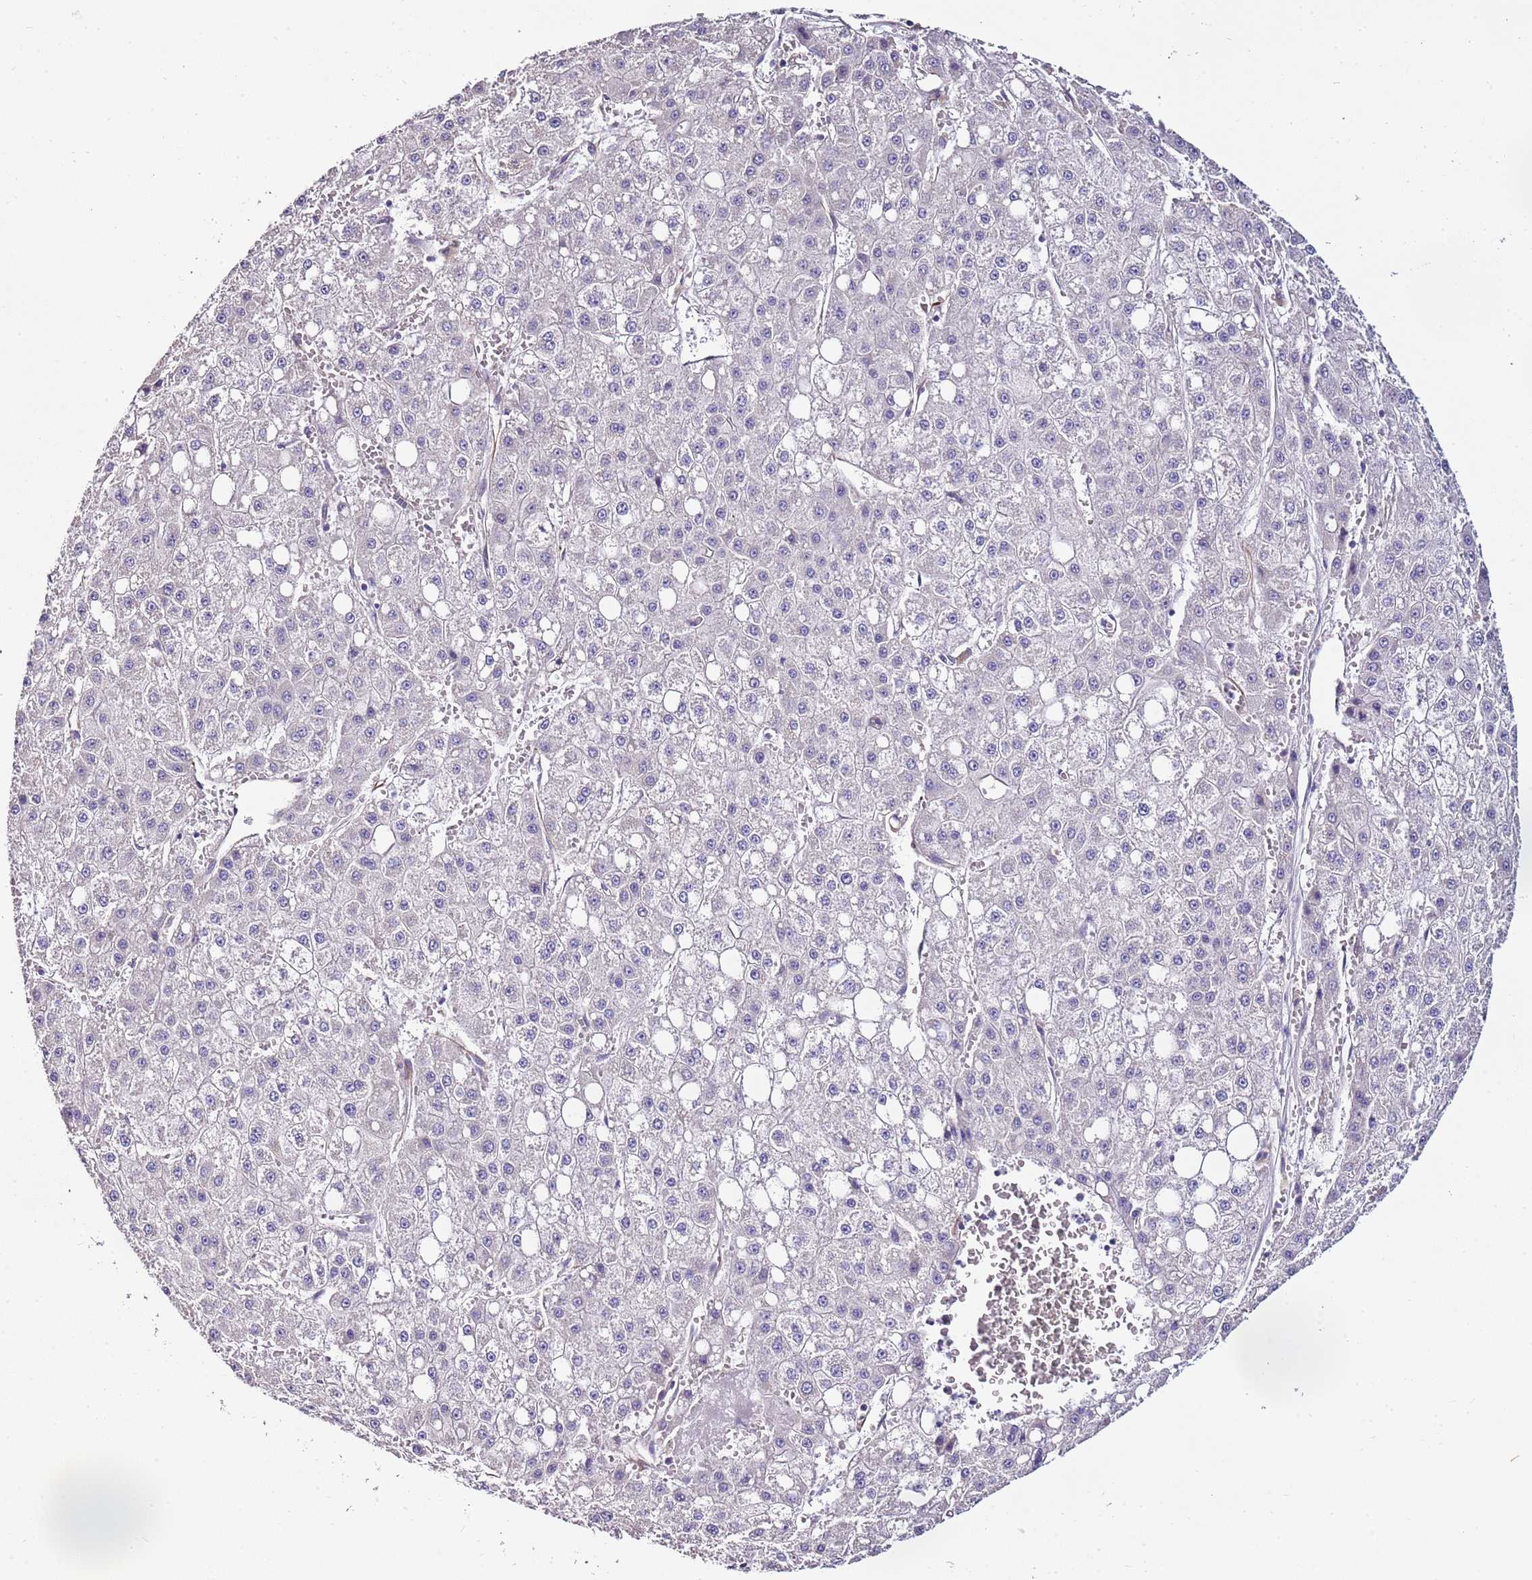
{"staining": {"intensity": "negative", "quantity": "none", "location": "none"}, "tissue": "liver cancer", "cell_type": "Tumor cells", "image_type": "cancer", "snomed": [{"axis": "morphology", "description": "Carcinoma, Hepatocellular, NOS"}, {"axis": "topography", "description": "Liver"}], "caption": "DAB immunohistochemical staining of hepatocellular carcinoma (liver) reveals no significant positivity in tumor cells.", "gene": "ZNF786", "patient": {"sex": "male", "age": 47}}